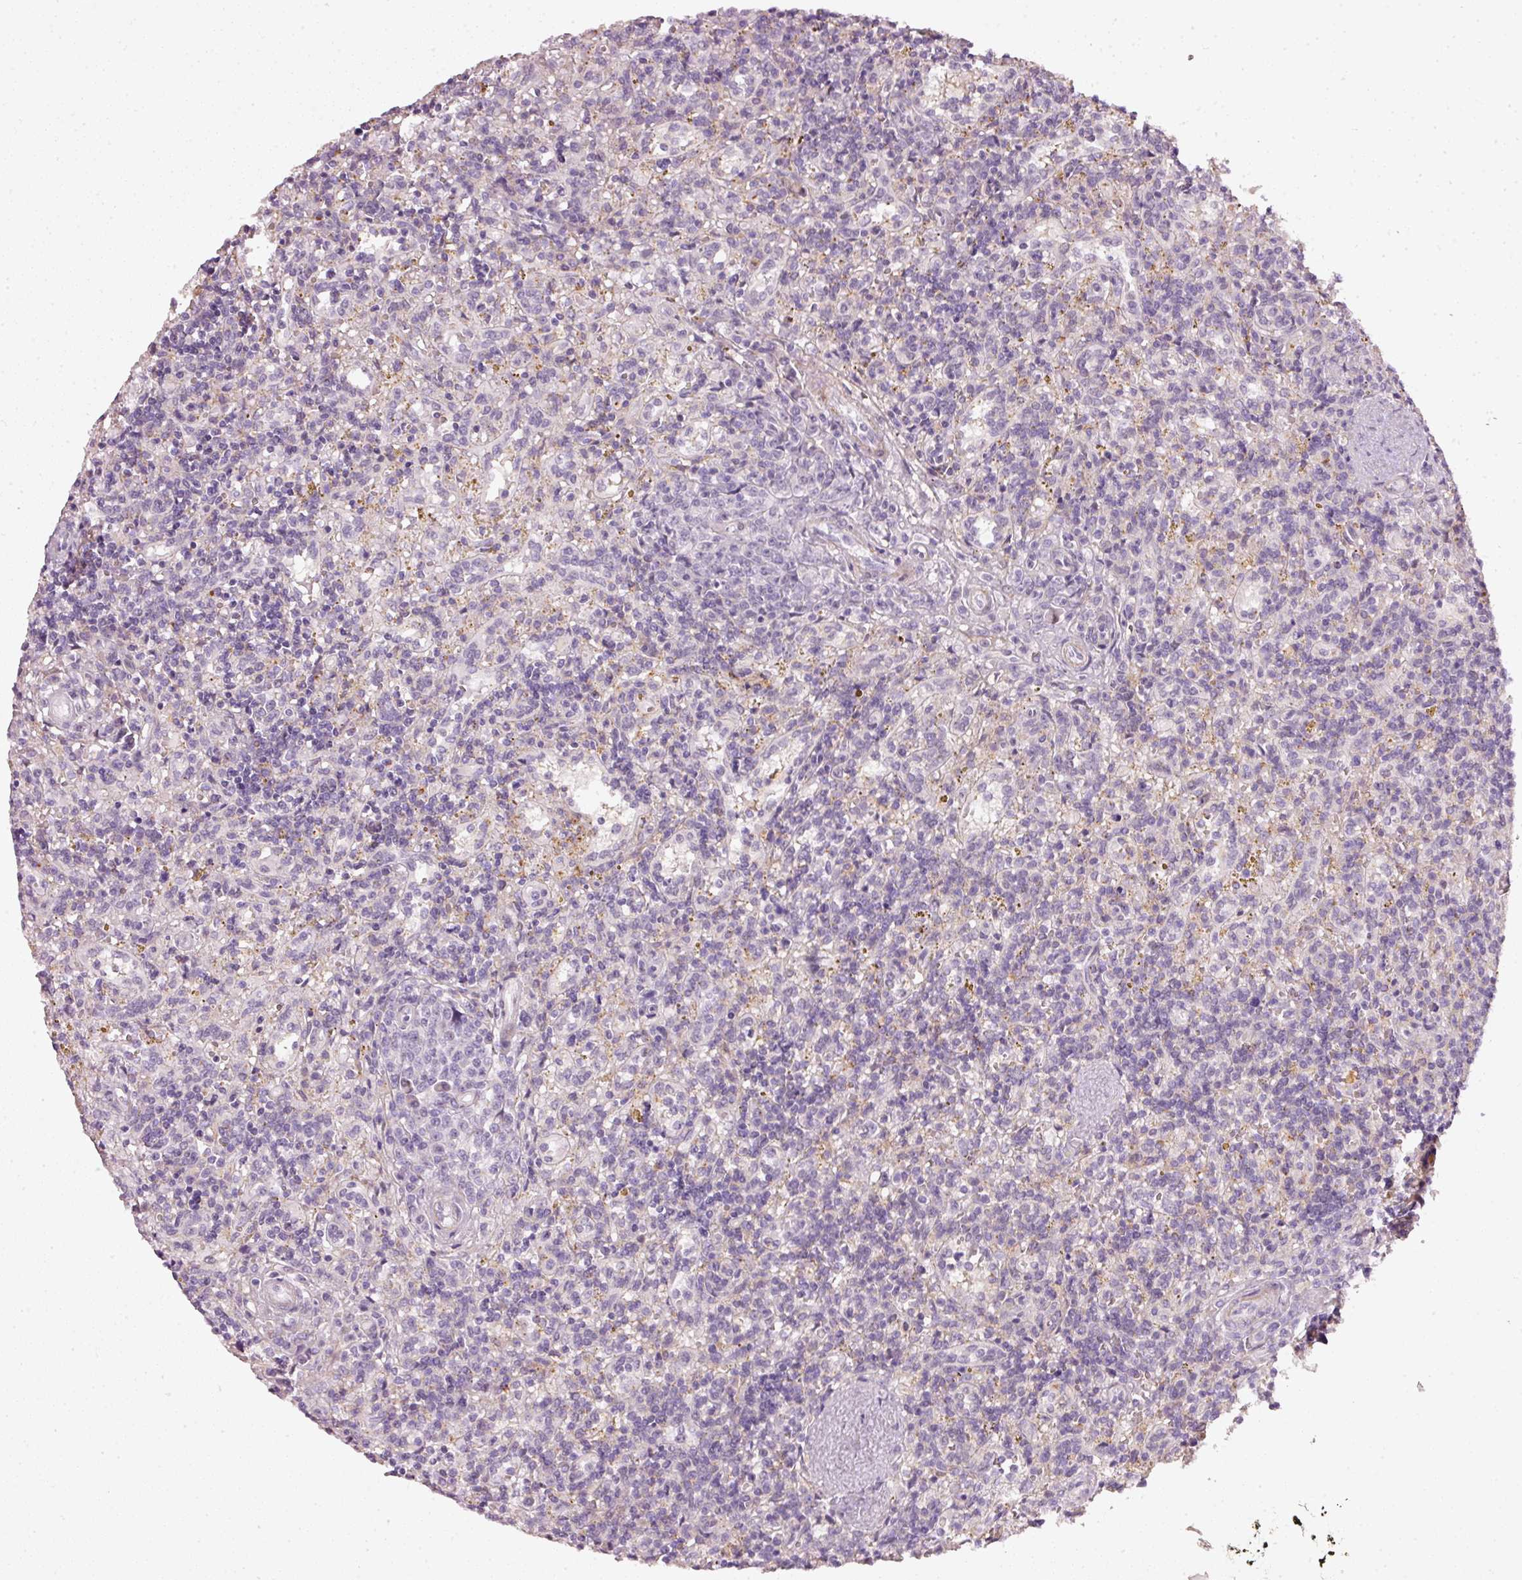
{"staining": {"intensity": "negative", "quantity": "none", "location": "none"}, "tissue": "lymphoma", "cell_type": "Tumor cells", "image_type": "cancer", "snomed": [{"axis": "morphology", "description": "Malignant lymphoma, non-Hodgkin's type, Low grade"}, {"axis": "topography", "description": "Spleen"}], "caption": "An image of human low-grade malignant lymphoma, non-Hodgkin's type is negative for staining in tumor cells.", "gene": "TOGARAM1", "patient": {"sex": "male", "age": 67}}